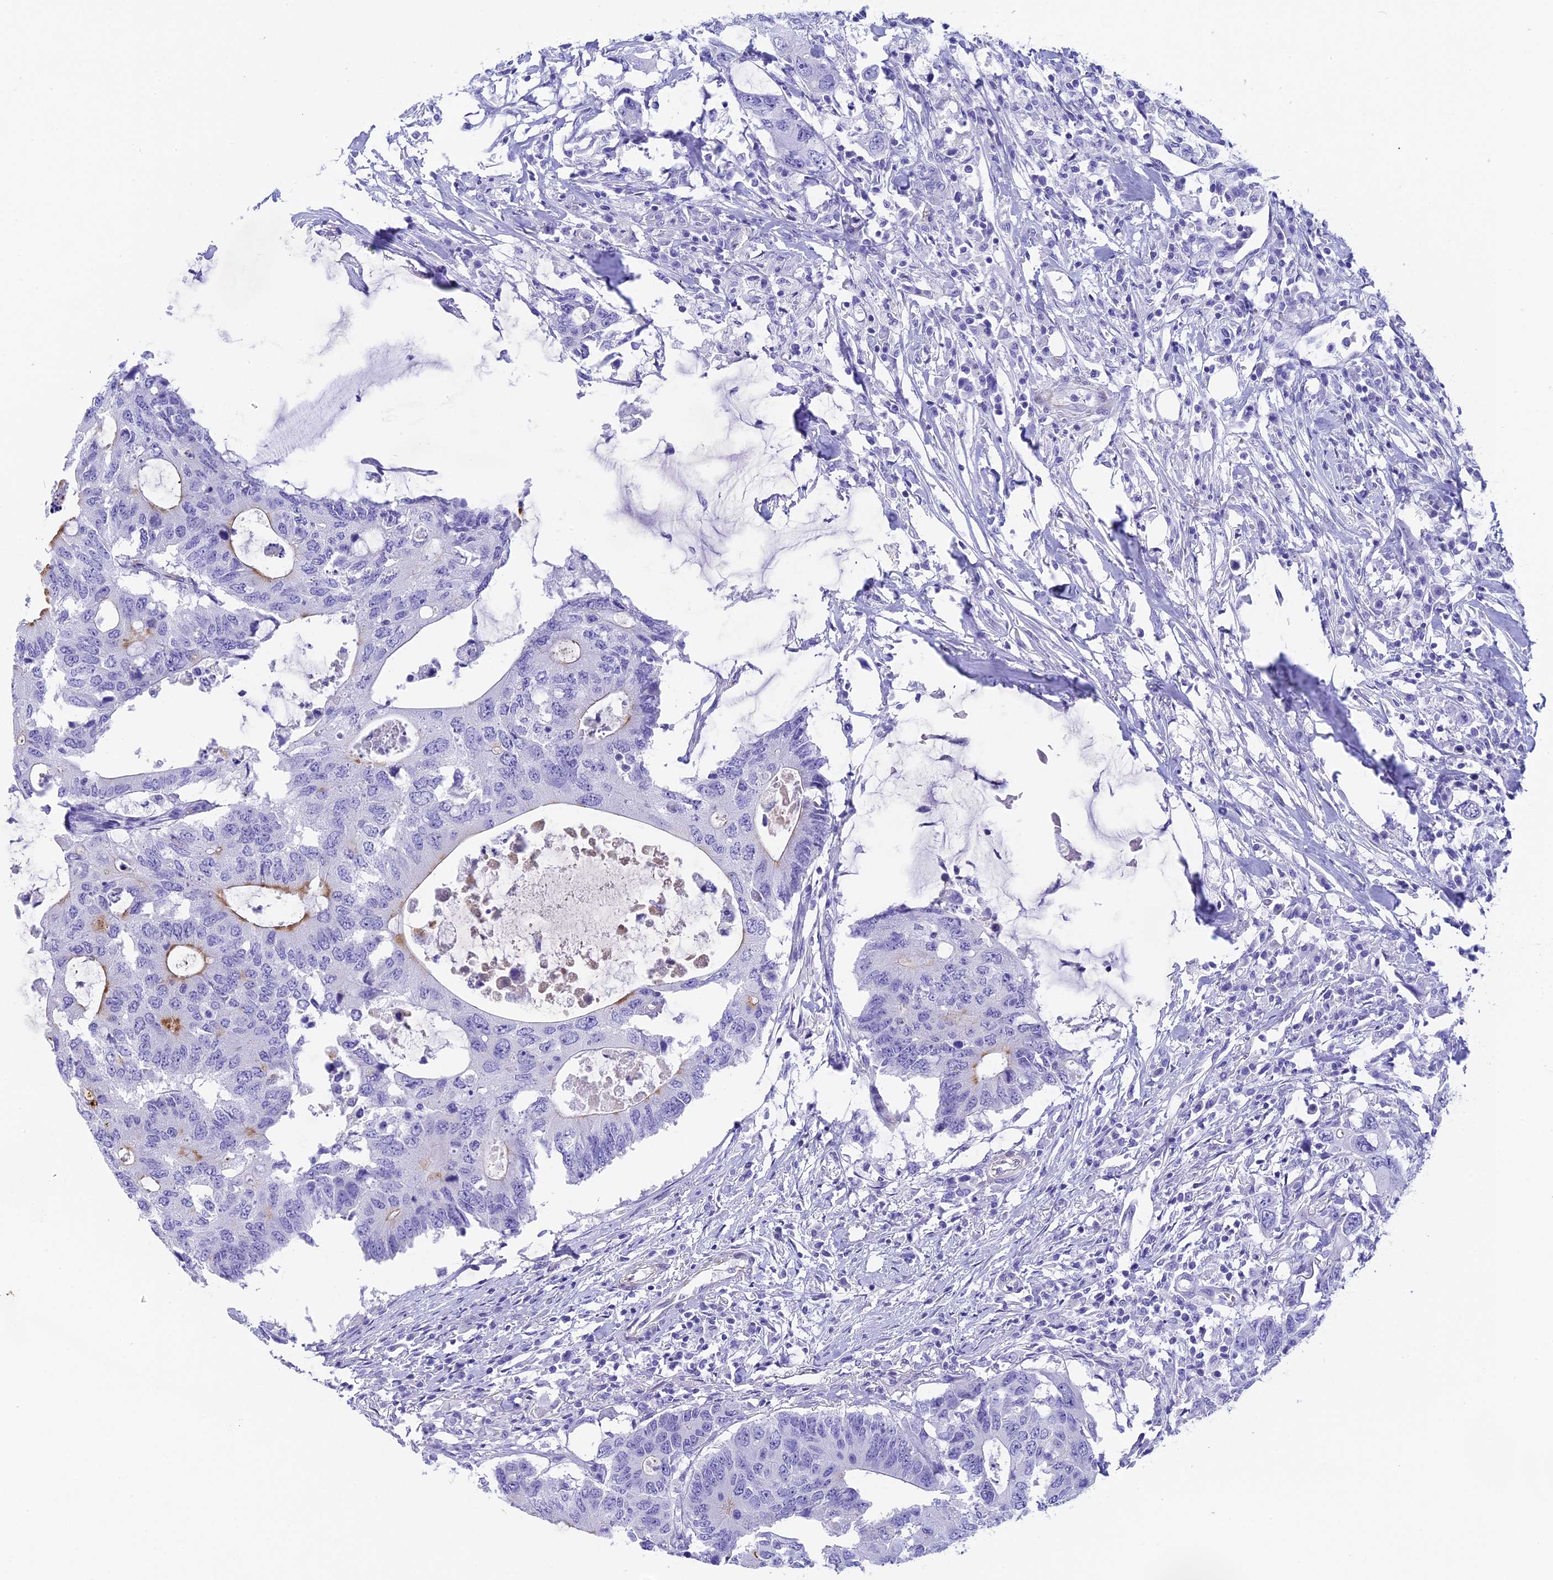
{"staining": {"intensity": "moderate", "quantity": "<25%", "location": "cytoplasmic/membranous"}, "tissue": "colorectal cancer", "cell_type": "Tumor cells", "image_type": "cancer", "snomed": [{"axis": "morphology", "description": "Adenocarcinoma, NOS"}, {"axis": "topography", "description": "Colon"}], "caption": "Protein staining of colorectal adenocarcinoma tissue demonstrates moderate cytoplasmic/membranous expression in approximately <25% of tumor cells.", "gene": "TACSTD2", "patient": {"sex": "male", "age": 71}}